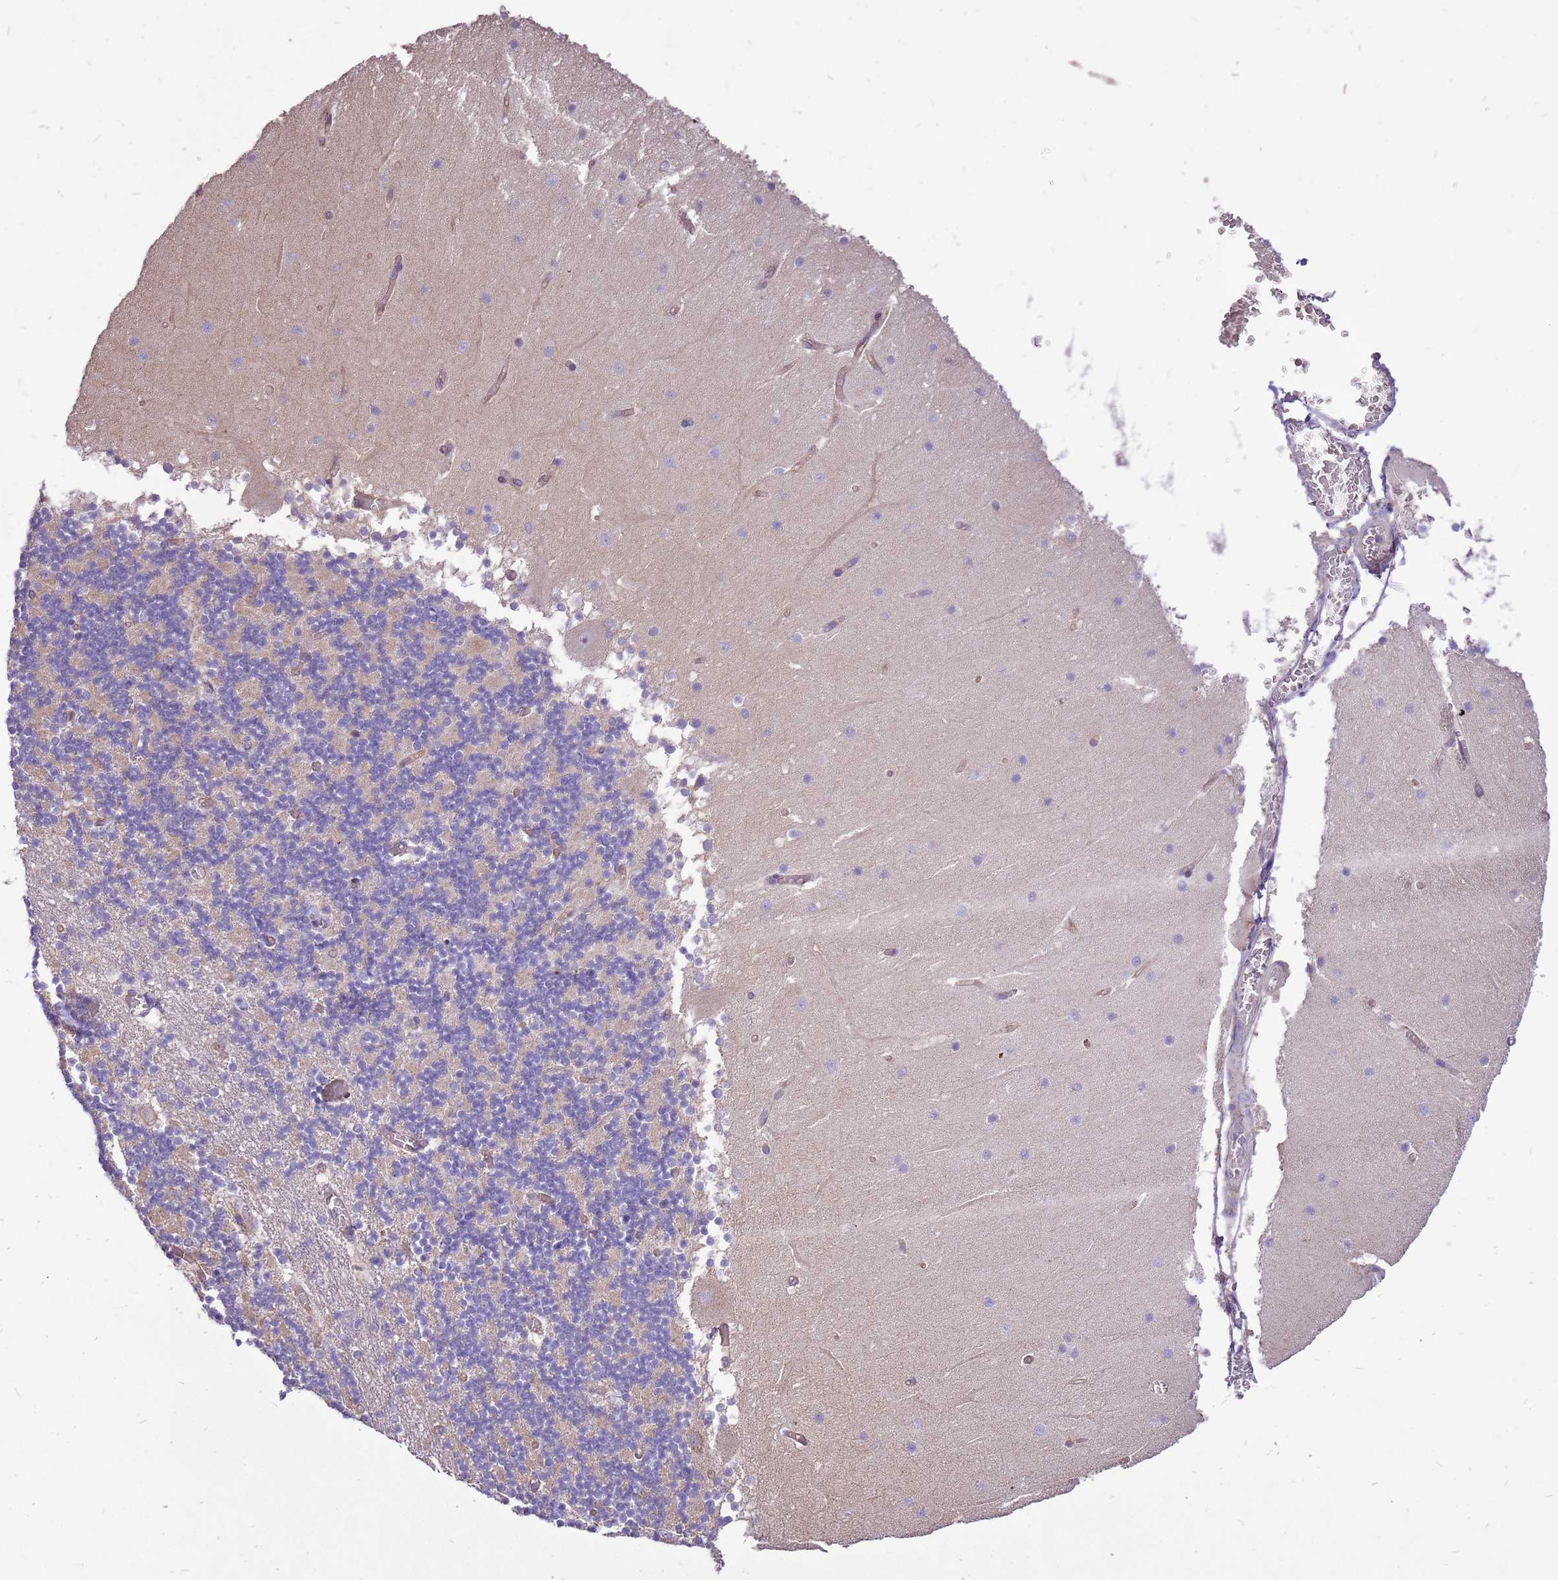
{"staining": {"intensity": "moderate", "quantity": "25%-75%", "location": "cytoplasmic/membranous"}, "tissue": "cerebellum", "cell_type": "Cells in granular layer", "image_type": "normal", "snomed": [{"axis": "morphology", "description": "Normal tissue, NOS"}, {"axis": "topography", "description": "Cerebellum"}], "caption": "Immunohistochemistry staining of benign cerebellum, which exhibits medium levels of moderate cytoplasmic/membranous positivity in about 25%-75% of cells in granular layer indicating moderate cytoplasmic/membranous protein staining. The staining was performed using DAB (brown) for protein detection and nuclei were counterstained in hematoxylin (blue).", "gene": "WASHC4", "patient": {"sex": "female", "age": 28}}